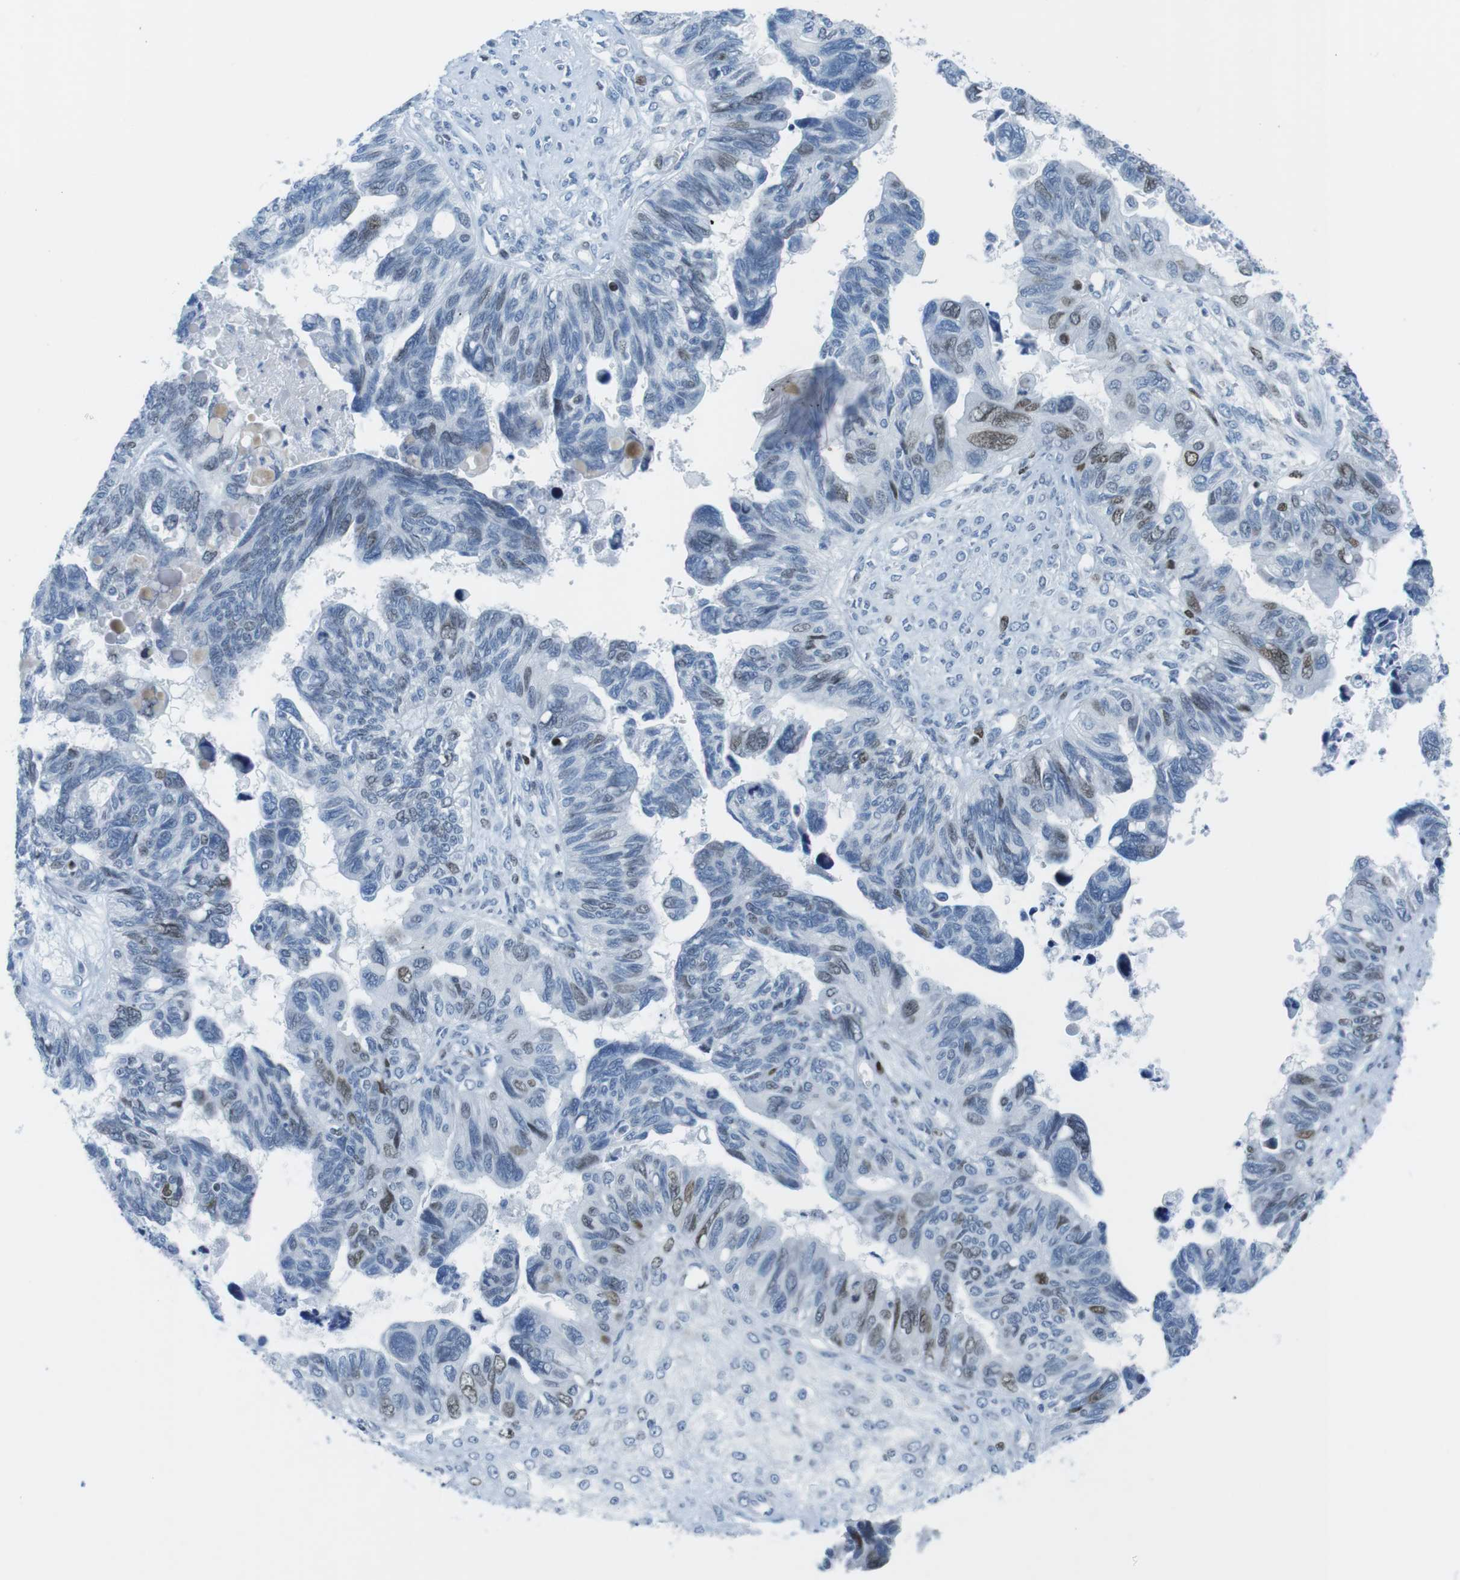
{"staining": {"intensity": "moderate", "quantity": "25%-75%", "location": "nuclear"}, "tissue": "ovarian cancer", "cell_type": "Tumor cells", "image_type": "cancer", "snomed": [{"axis": "morphology", "description": "Cystadenocarcinoma, serous, NOS"}, {"axis": "topography", "description": "Ovary"}], "caption": "A histopathology image of human ovarian cancer stained for a protein reveals moderate nuclear brown staining in tumor cells.", "gene": "CHAF1A", "patient": {"sex": "female", "age": 79}}